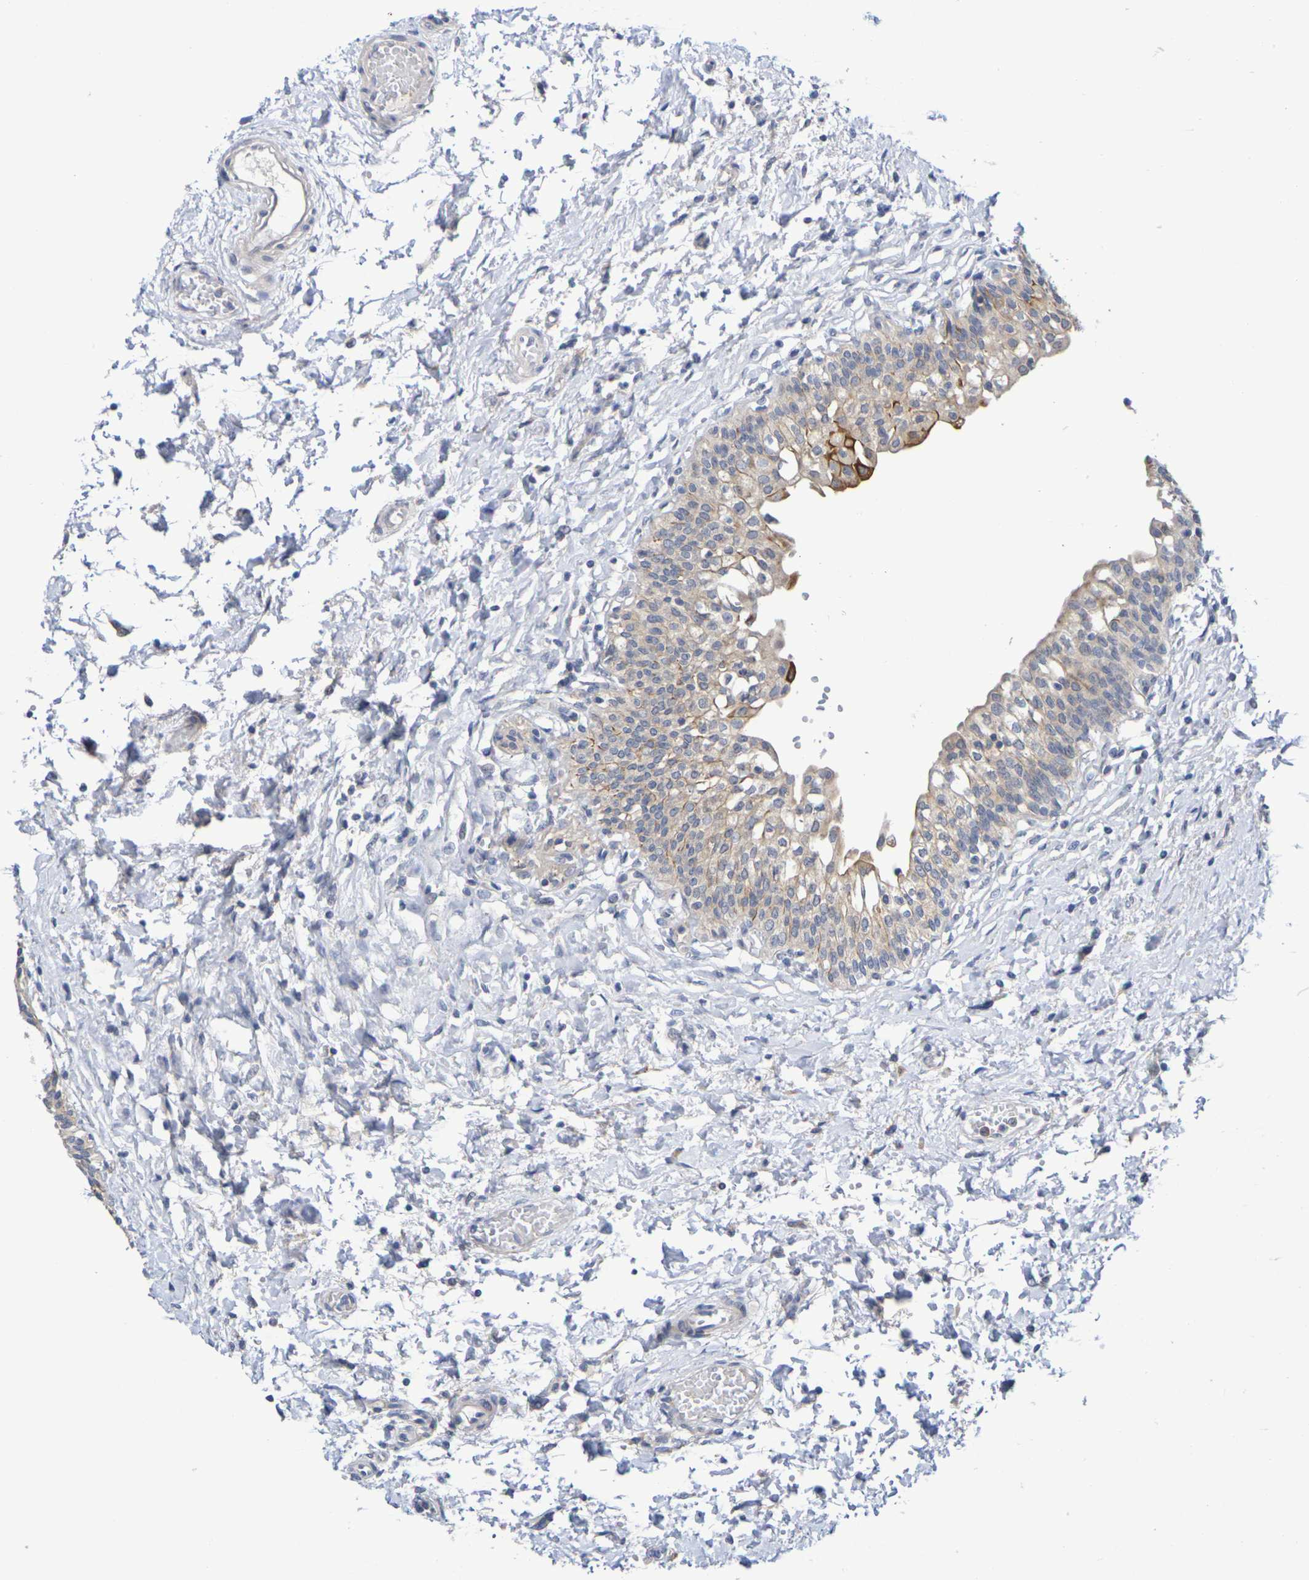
{"staining": {"intensity": "moderate", "quantity": "25%-75%", "location": "cytoplasmic/membranous"}, "tissue": "urinary bladder", "cell_type": "Urothelial cells", "image_type": "normal", "snomed": [{"axis": "morphology", "description": "Normal tissue, NOS"}, {"axis": "topography", "description": "Urinary bladder"}], "caption": "This photomicrograph shows immunohistochemistry (IHC) staining of normal human urinary bladder, with medium moderate cytoplasmic/membranous staining in about 25%-75% of urothelial cells.", "gene": "SDC4", "patient": {"sex": "male", "age": 55}}